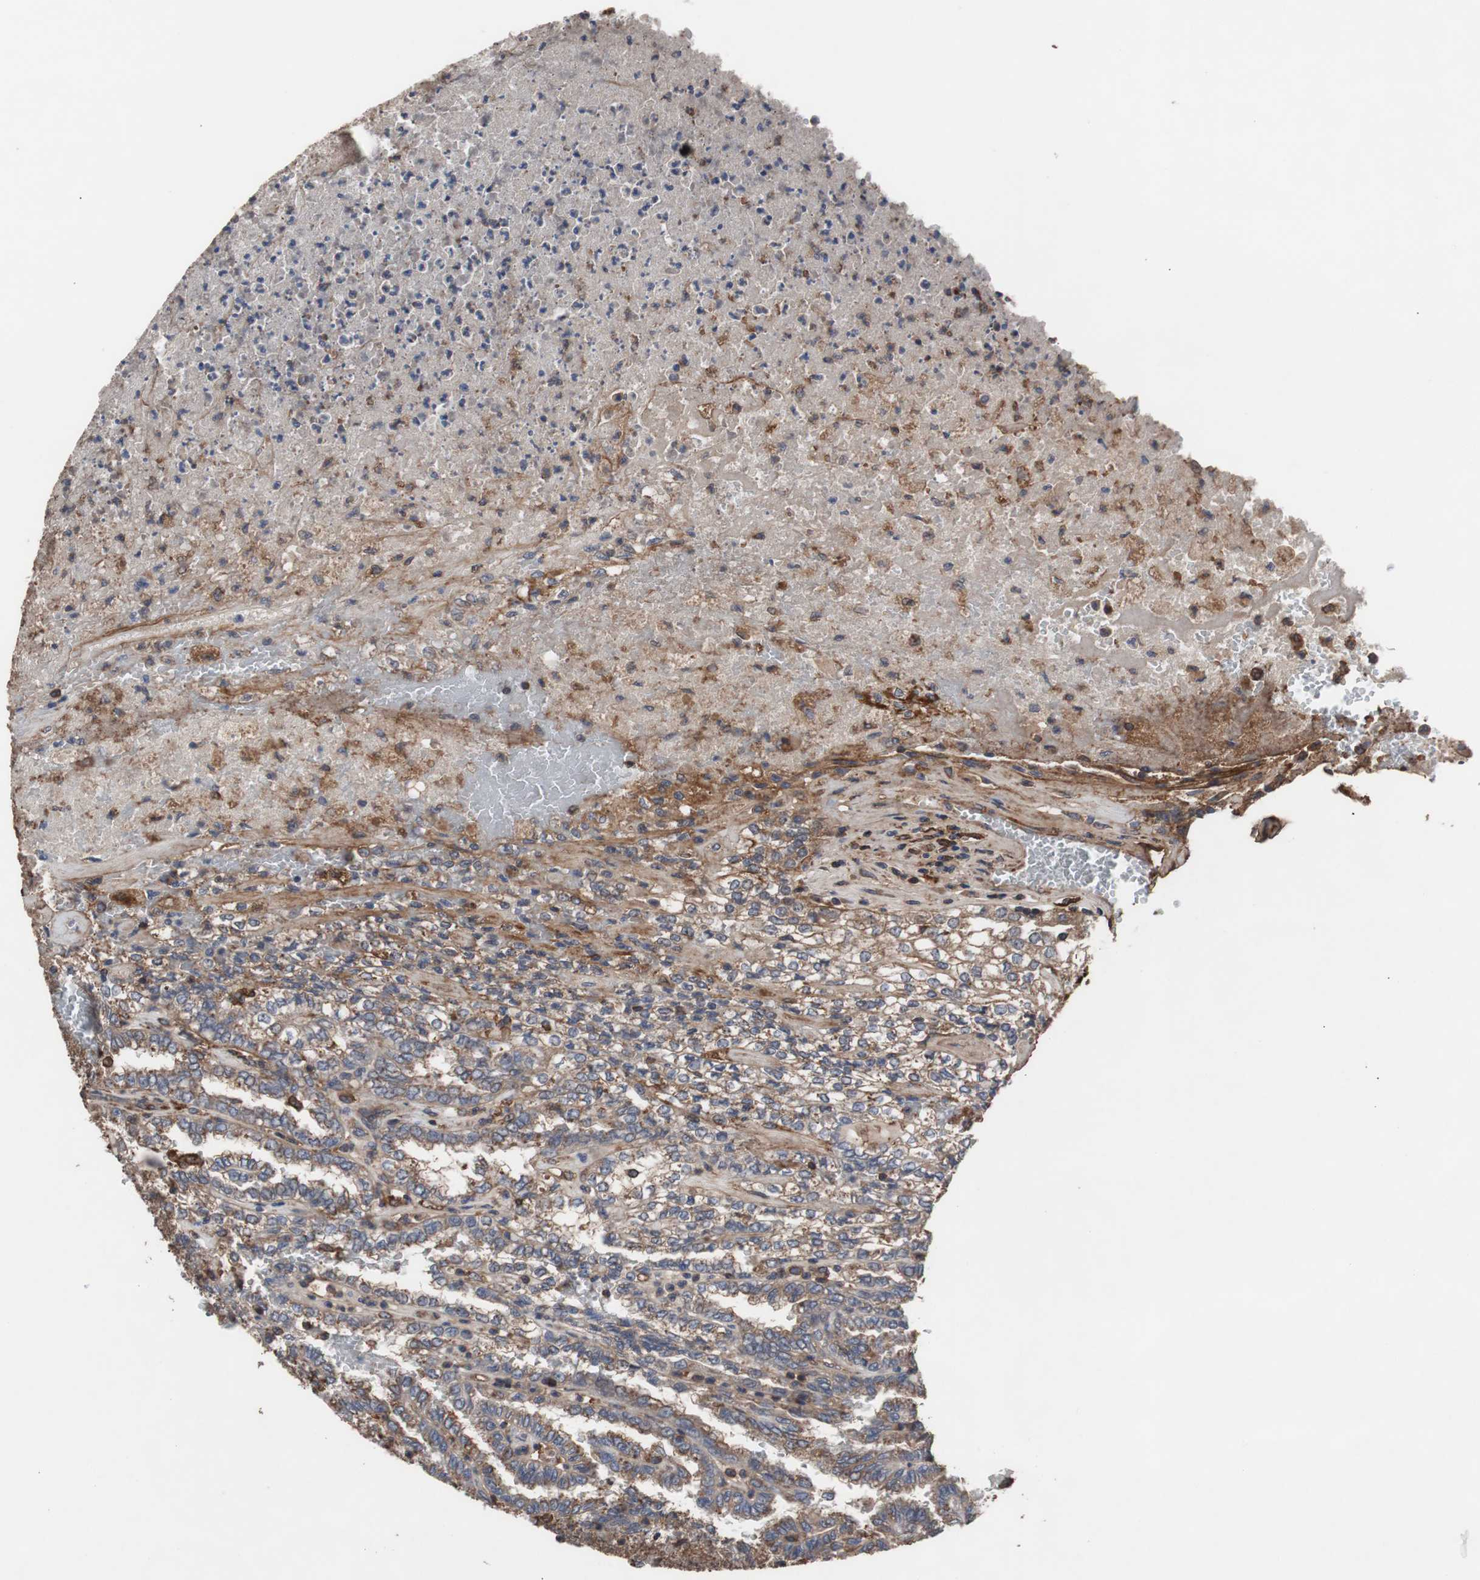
{"staining": {"intensity": "moderate", "quantity": "<25%", "location": "cytoplasmic/membranous"}, "tissue": "renal cancer", "cell_type": "Tumor cells", "image_type": "cancer", "snomed": [{"axis": "morphology", "description": "Inflammation, NOS"}, {"axis": "morphology", "description": "Adenocarcinoma, NOS"}, {"axis": "topography", "description": "Kidney"}], "caption": "This histopathology image displays renal adenocarcinoma stained with IHC to label a protein in brown. The cytoplasmic/membranous of tumor cells show moderate positivity for the protein. Nuclei are counter-stained blue.", "gene": "COL6A2", "patient": {"sex": "male", "age": 68}}